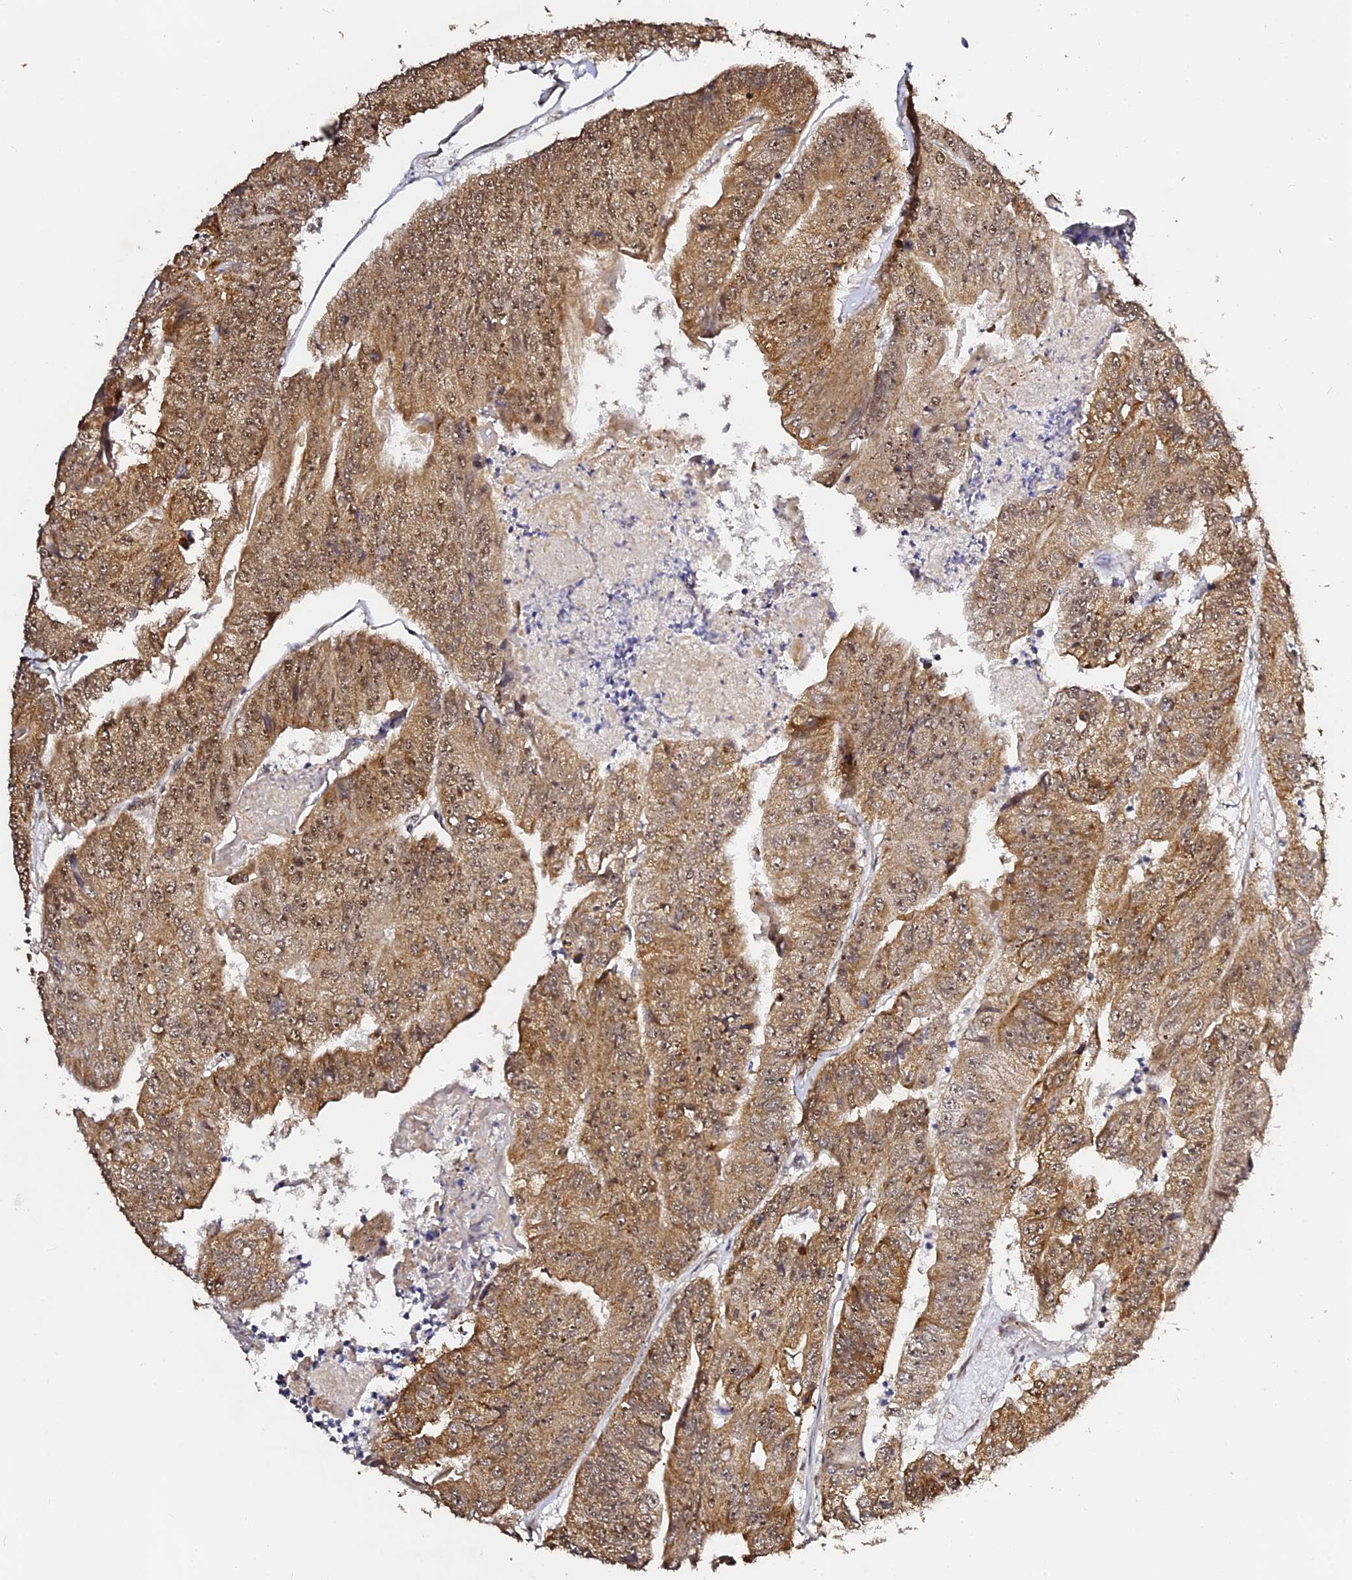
{"staining": {"intensity": "moderate", "quantity": ">75%", "location": "cytoplasmic/membranous,nuclear"}, "tissue": "colorectal cancer", "cell_type": "Tumor cells", "image_type": "cancer", "snomed": [{"axis": "morphology", "description": "Adenocarcinoma, NOS"}, {"axis": "topography", "description": "Colon"}], "caption": "Protein staining demonstrates moderate cytoplasmic/membranous and nuclear expression in about >75% of tumor cells in adenocarcinoma (colorectal).", "gene": "MCRS1", "patient": {"sex": "female", "age": 67}}